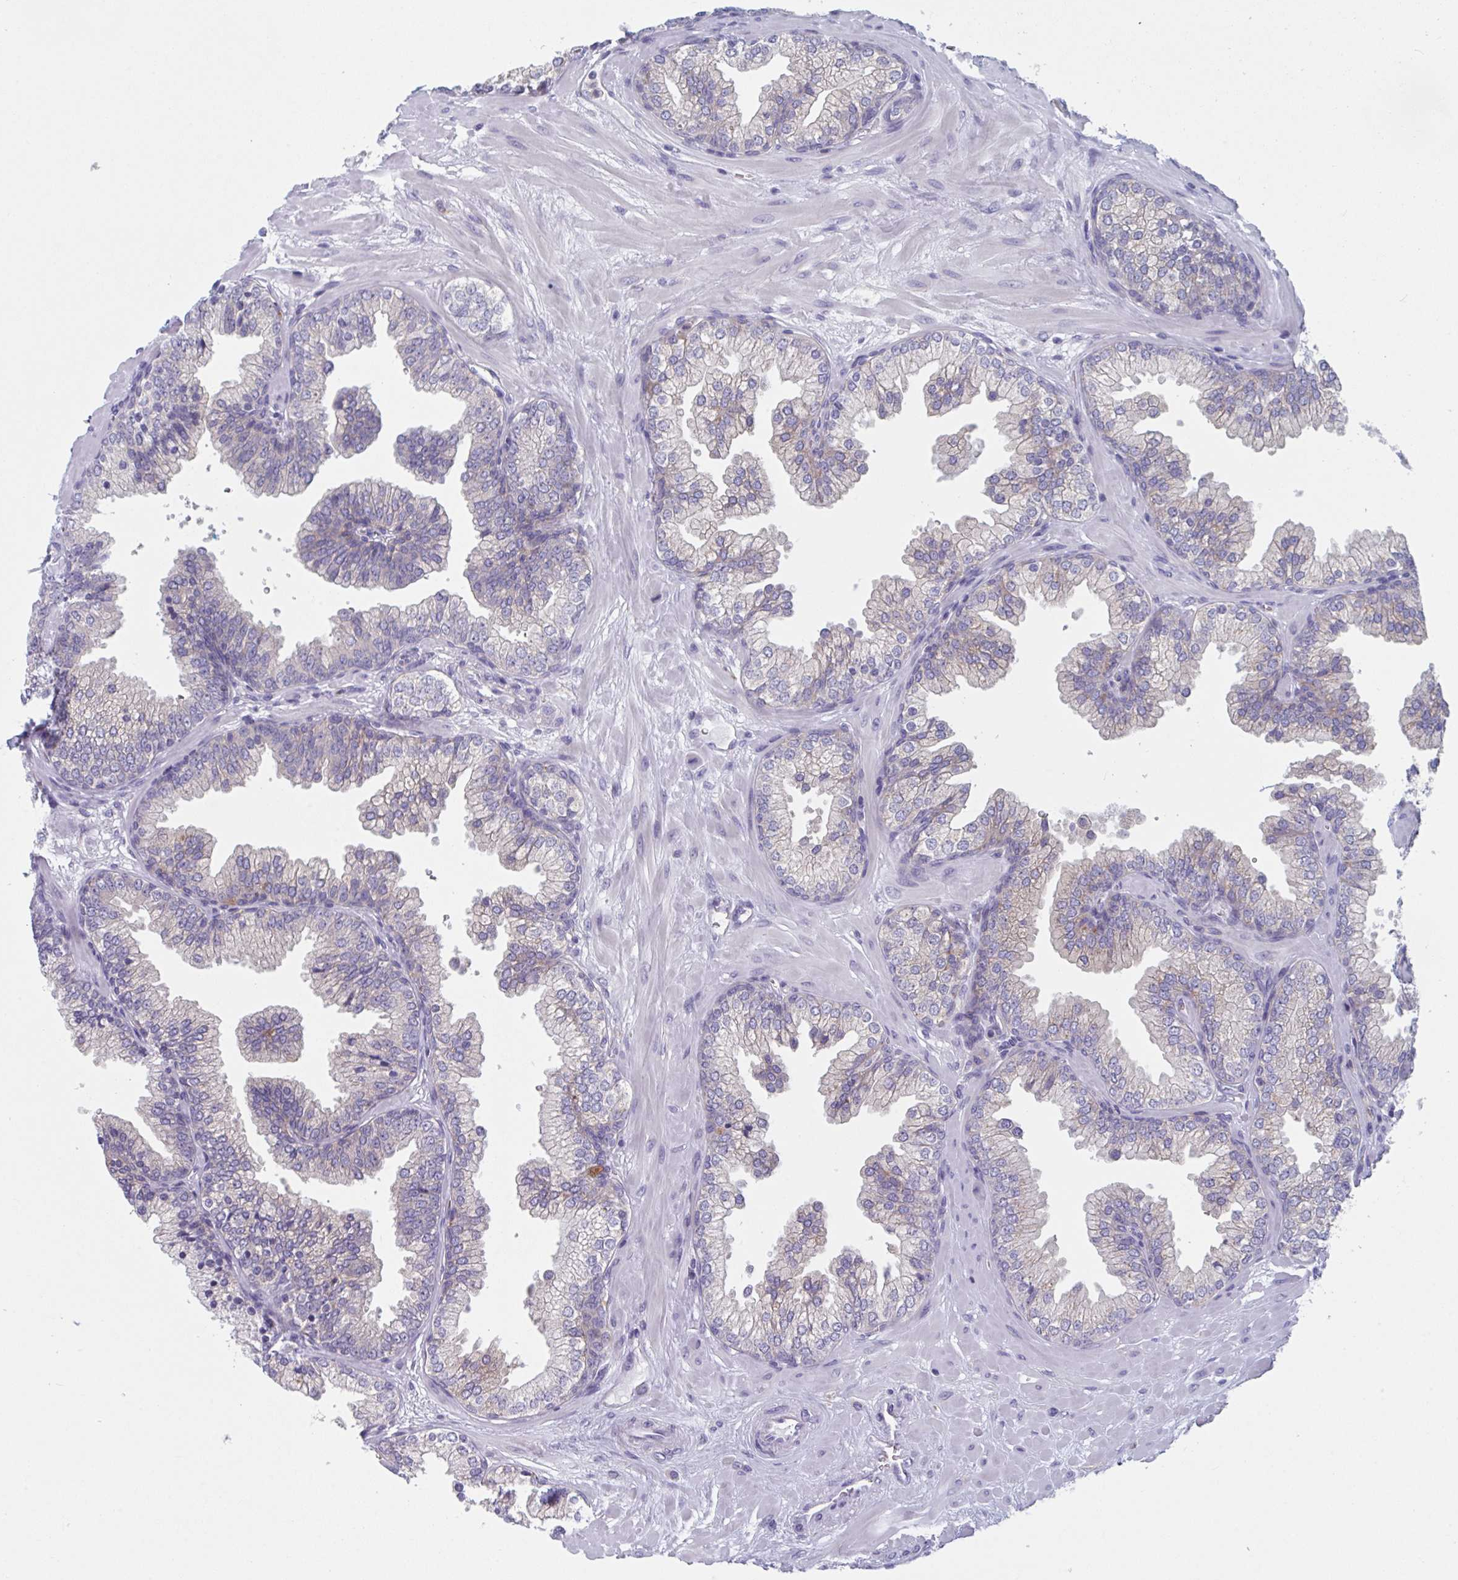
{"staining": {"intensity": "negative", "quantity": "none", "location": "none"}, "tissue": "prostate", "cell_type": "Glandular cells", "image_type": "normal", "snomed": [{"axis": "morphology", "description": "Normal tissue, NOS"}, {"axis": "topography", "description": "Prostate"}, {"axis": "topography", "description": "Peripheral nerve tissue"}], "caption": "Immunohistochemistry micrograph of normal prostate: human prostate stained with DAB shows no significant protein staining in glandular cells. (DAB (3,3'-diaminobenzidine) immunohistochemistry visualized using brightfield microscopy, high magnification).", "gene": "NIPSNAP1", "patient": {"sex": "male", "age": 61}}